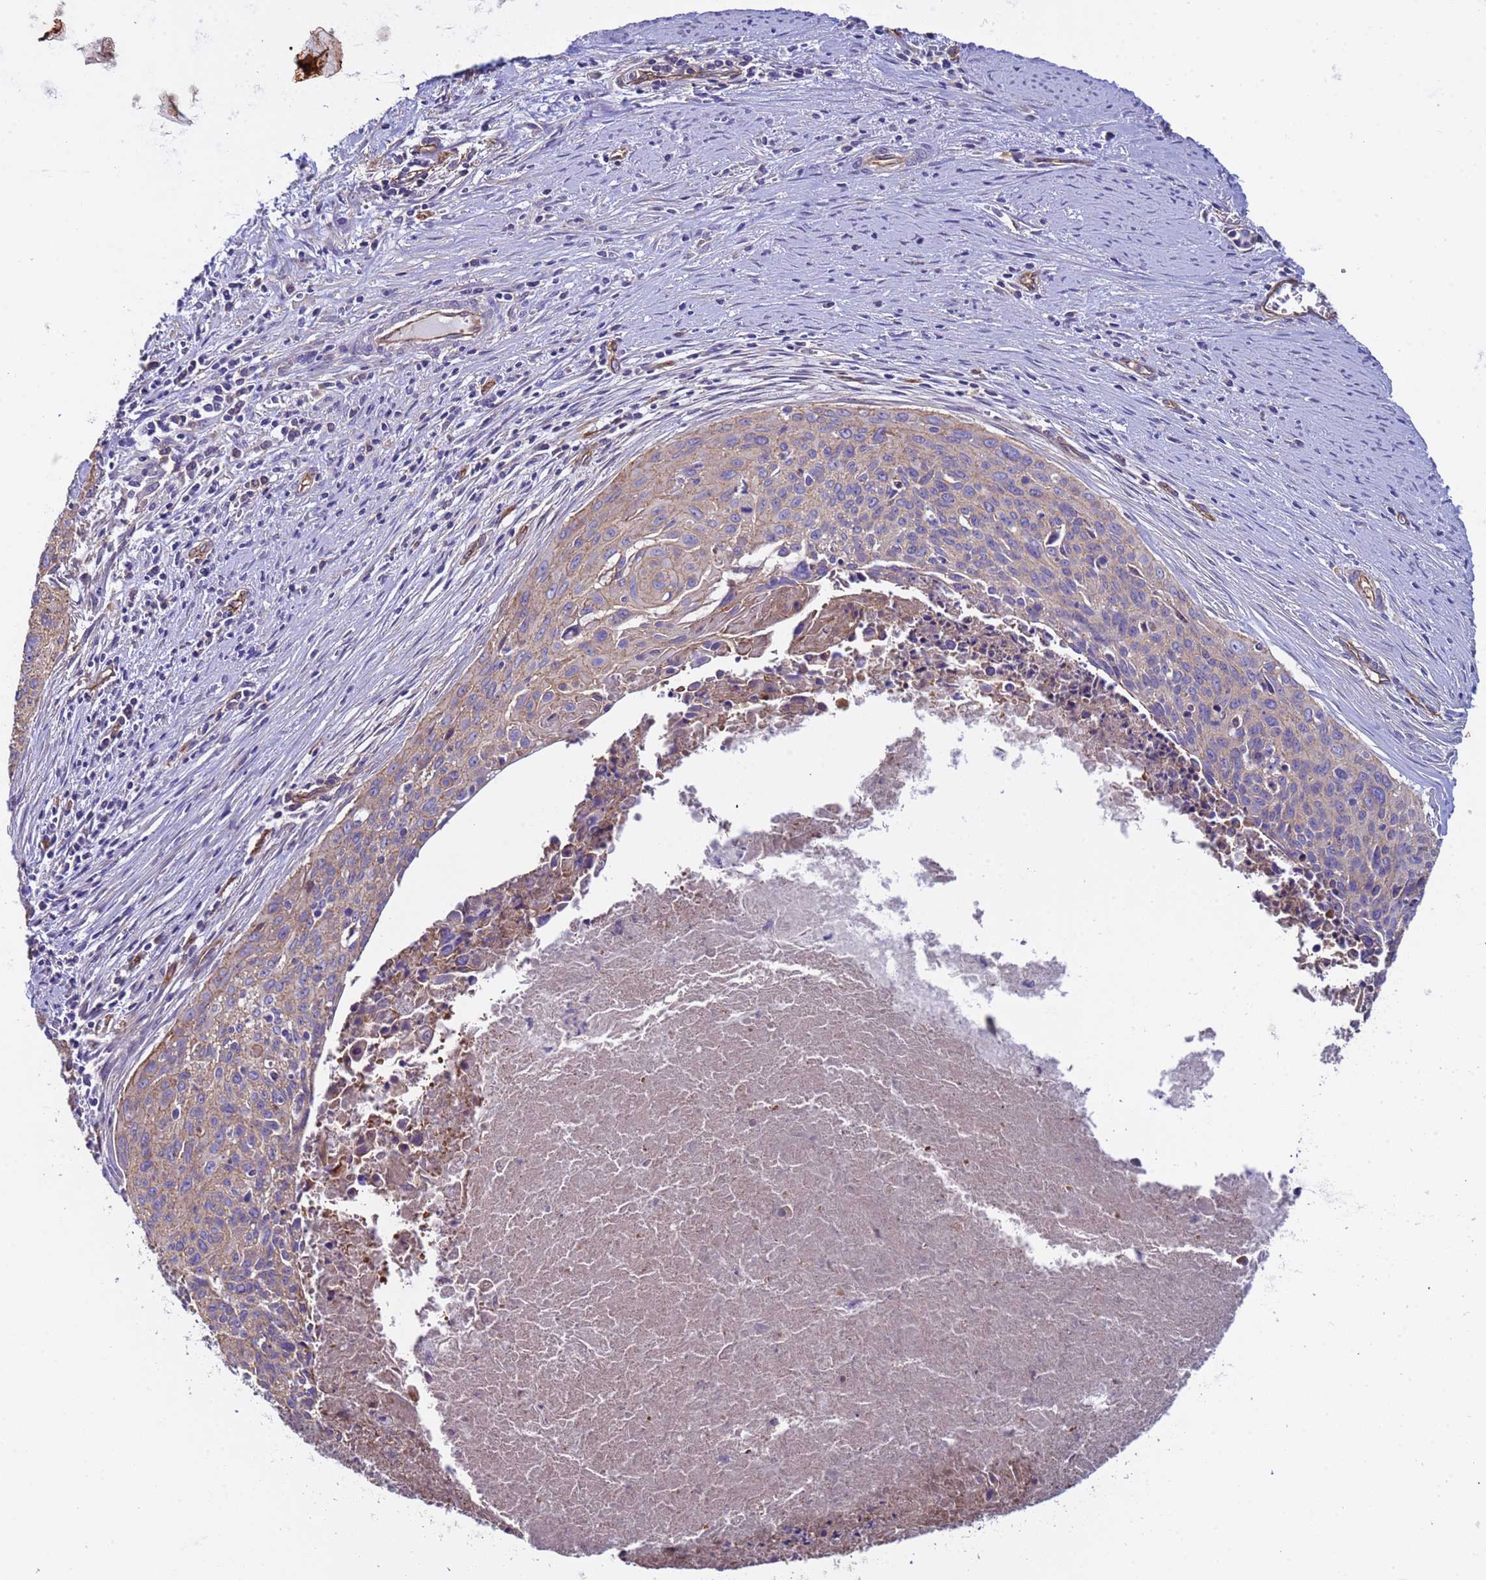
{"staining": {"intensity": "weak", "quantity": "25%-75%", "location": "cytoplasmic/membranous"}, "tissue": "cervical cancer", "cell_type": "Tumor cells", "image_type": "cancer", "snomed": [{"axis": "morphology", "description": "Squamous cell carcinoma, NOS"}, {"axis": "topography", "description": "Cervix"}], "caption": "The immunohistochemical stain shows weak cytoplasmic/membranous expression in tumor cells of cervical cancer (squamous cell carcinoma) tissue.", "gene": "ZNF248", "patient": {"sex": "female", "age": 55}}